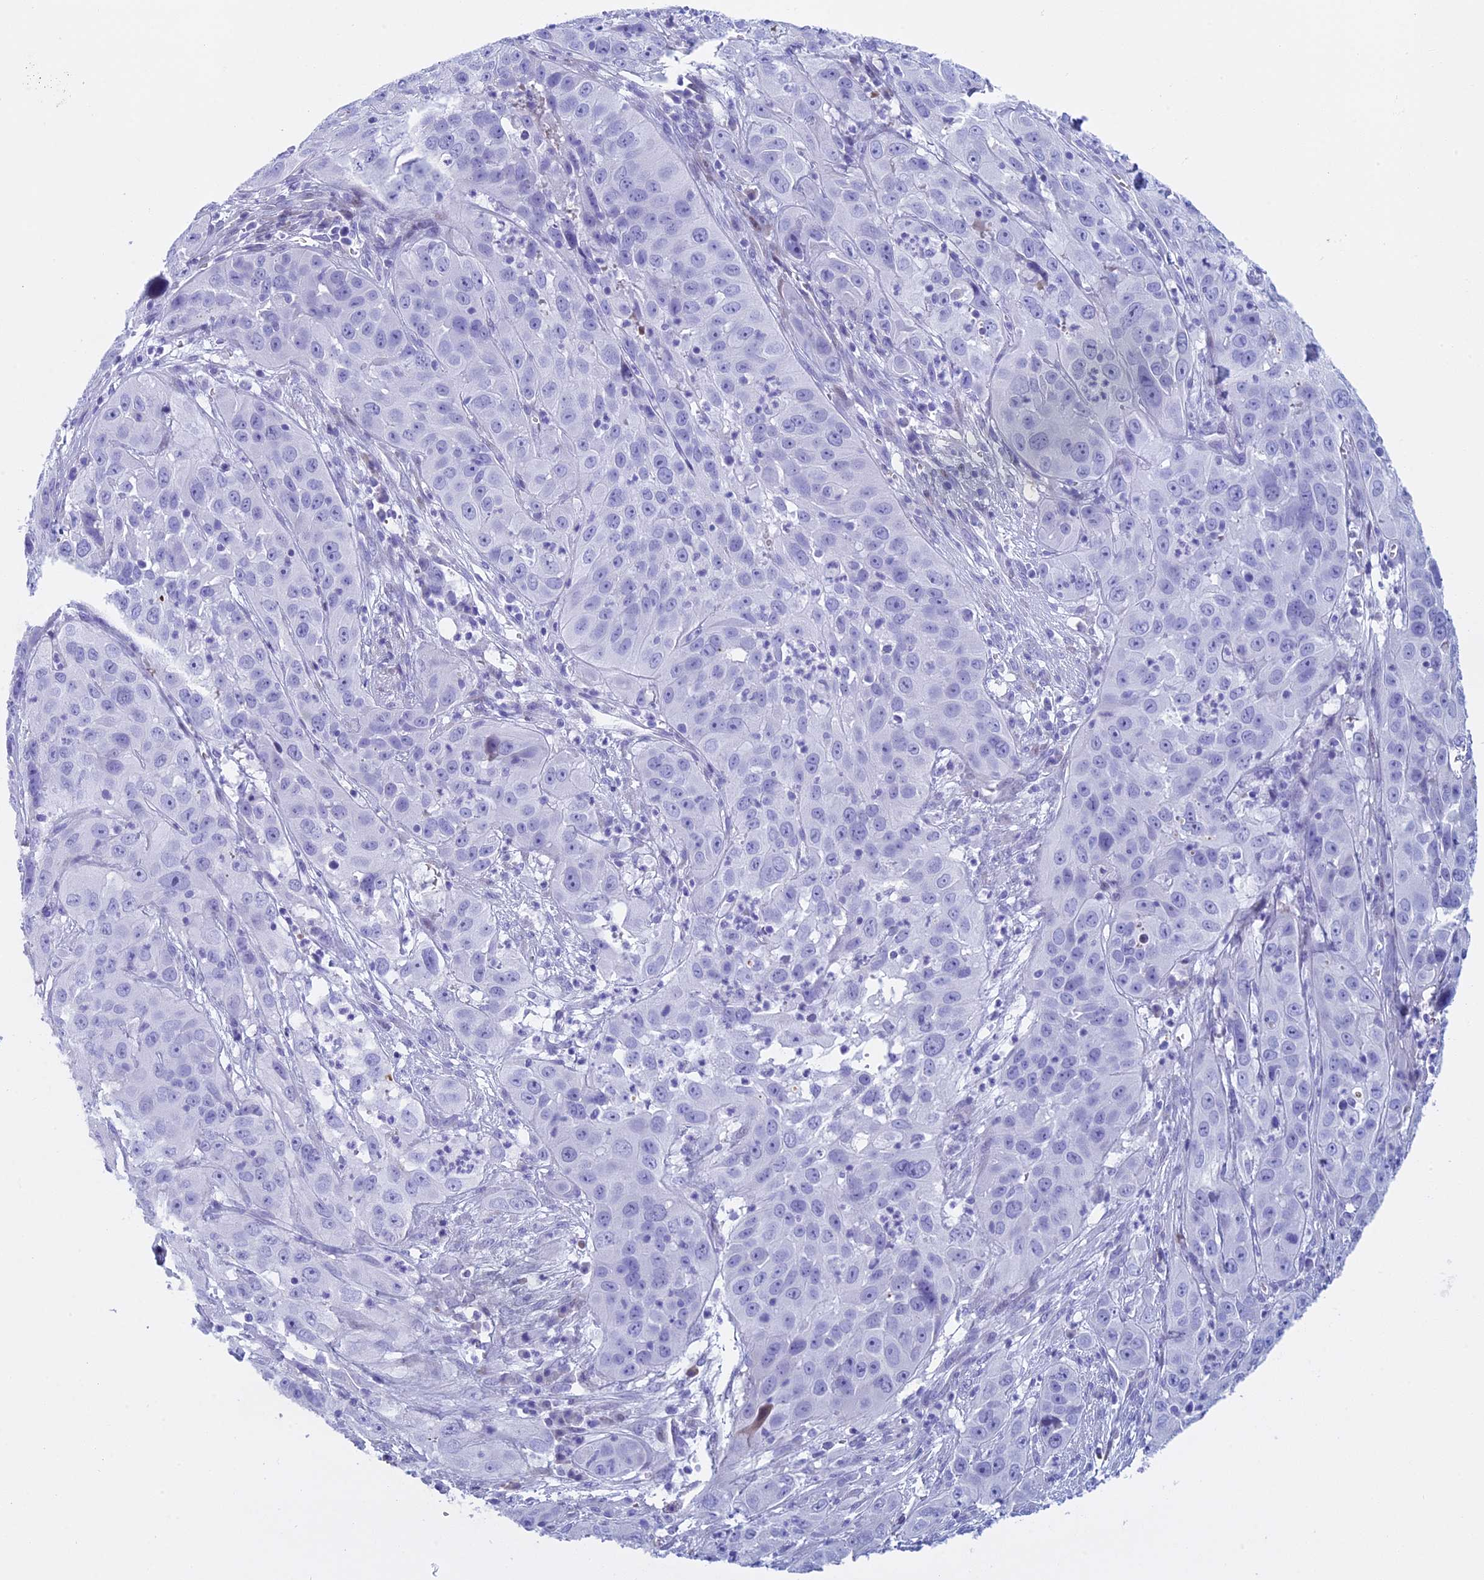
{"staining": {"intensity": "negative", "quantity": "none", "location": "none"}, "tissue": "cervical cancer", "cell_type": "Tumor cells", "image_type": "cancer", "snomed": [{"axis": "morphology", "description": "Squamous cell carcinoma, NOS"}, {"axis": "topography", "description": "Cervix"}], "caption": "Protein analysis of cervical cancer (squamous cell carcinoma) reveals no significant staining in tumor cells.", "gene": "KCTD21", "patient": {"sex": "female", "age": 32}}